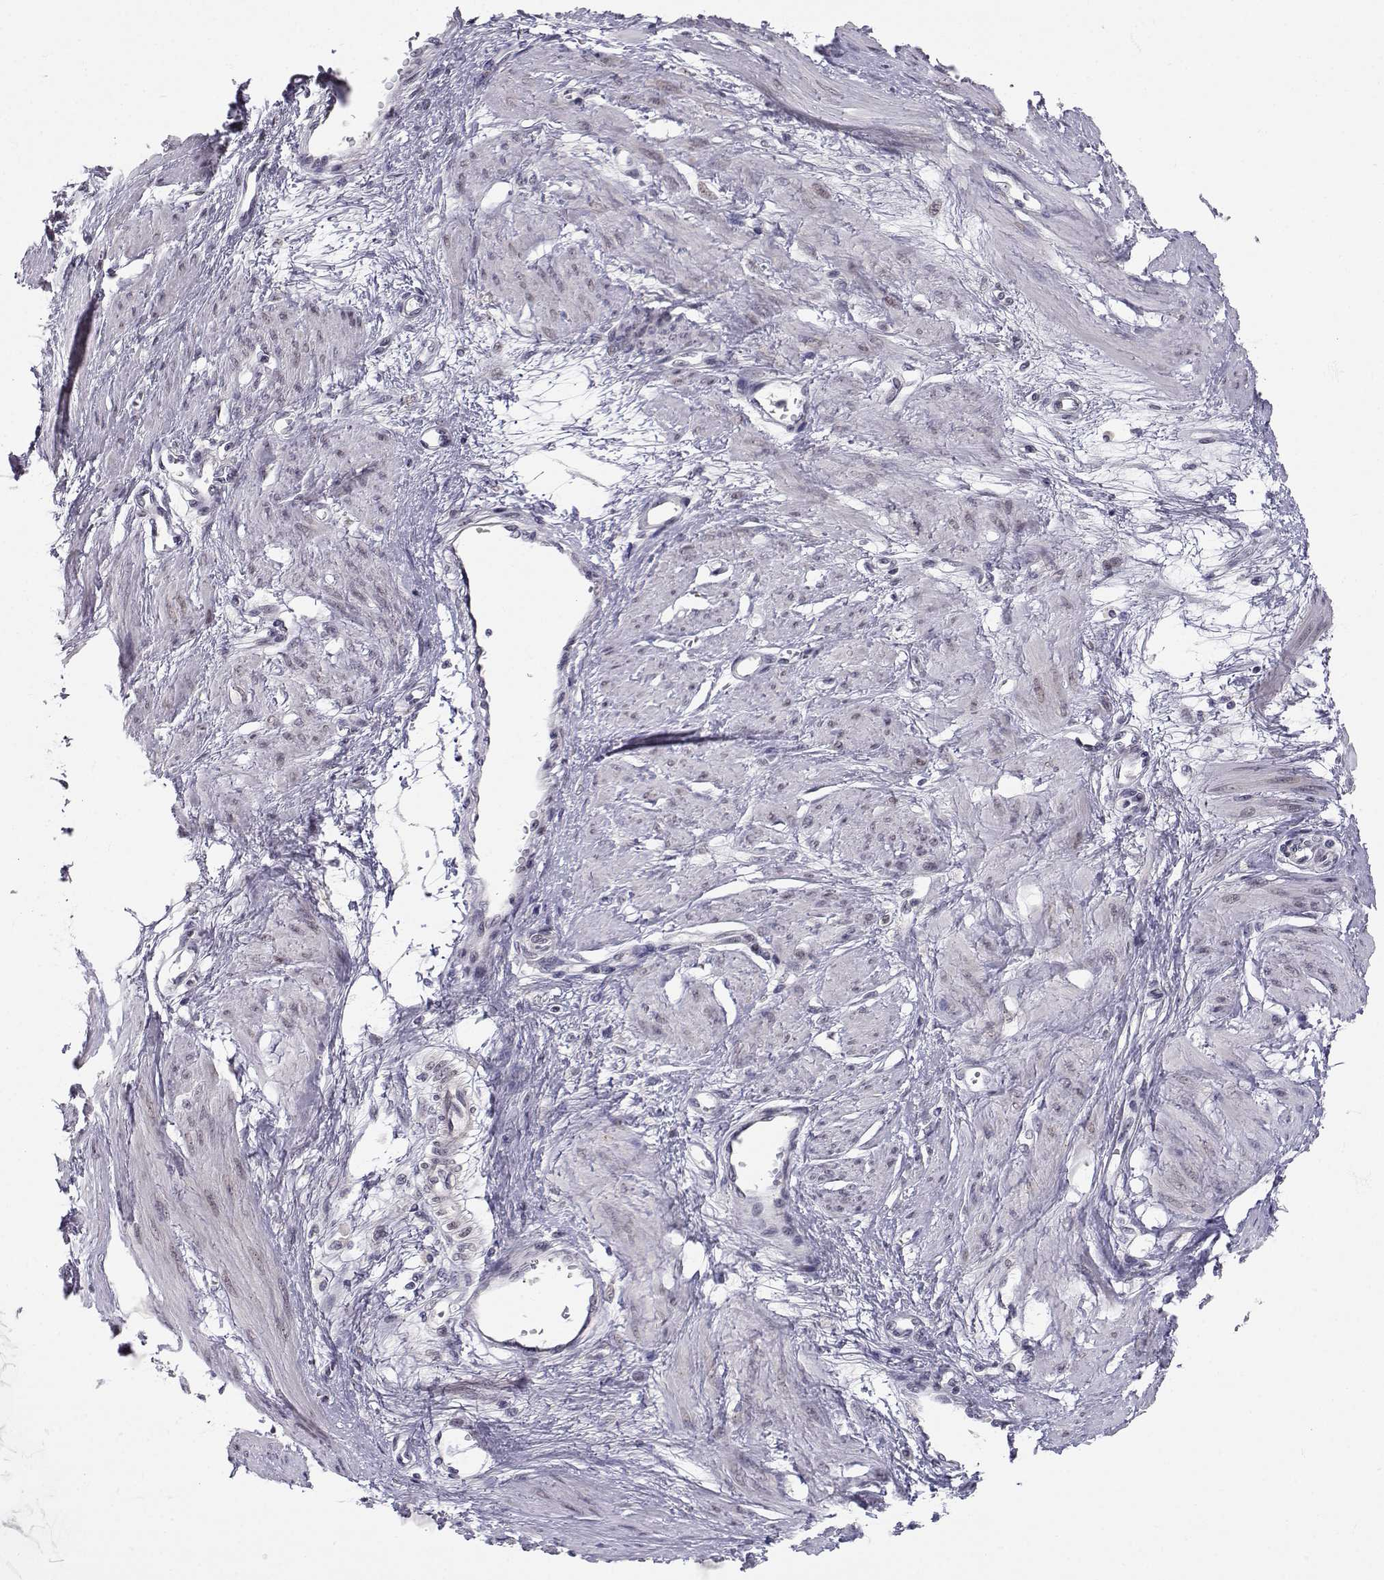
{"staining": {"intensity": "weak", "quantity": "<25%", "location": "nuclear"}, "tissue": "smooth muscle", "cell_type": "Smooth muscle cells", "image_type": "normal", "snomed": [{"axis": "morphology", "description": "Normal tissue, NOS"}, {"axis": "topography", "description": "Smooth muscle"}, {"axis": "topography", "description": "Uterus"}], "caption": "An IHC histopathology image of unremarkable smooth muscle is shown. There is no staining in smooth muscle cells of smooth muscle. (Brightfield microscopy of DAB IHC at high magnification).", "gene": "SLC6A3", "patient": {"sex": "female", "age": 39}}